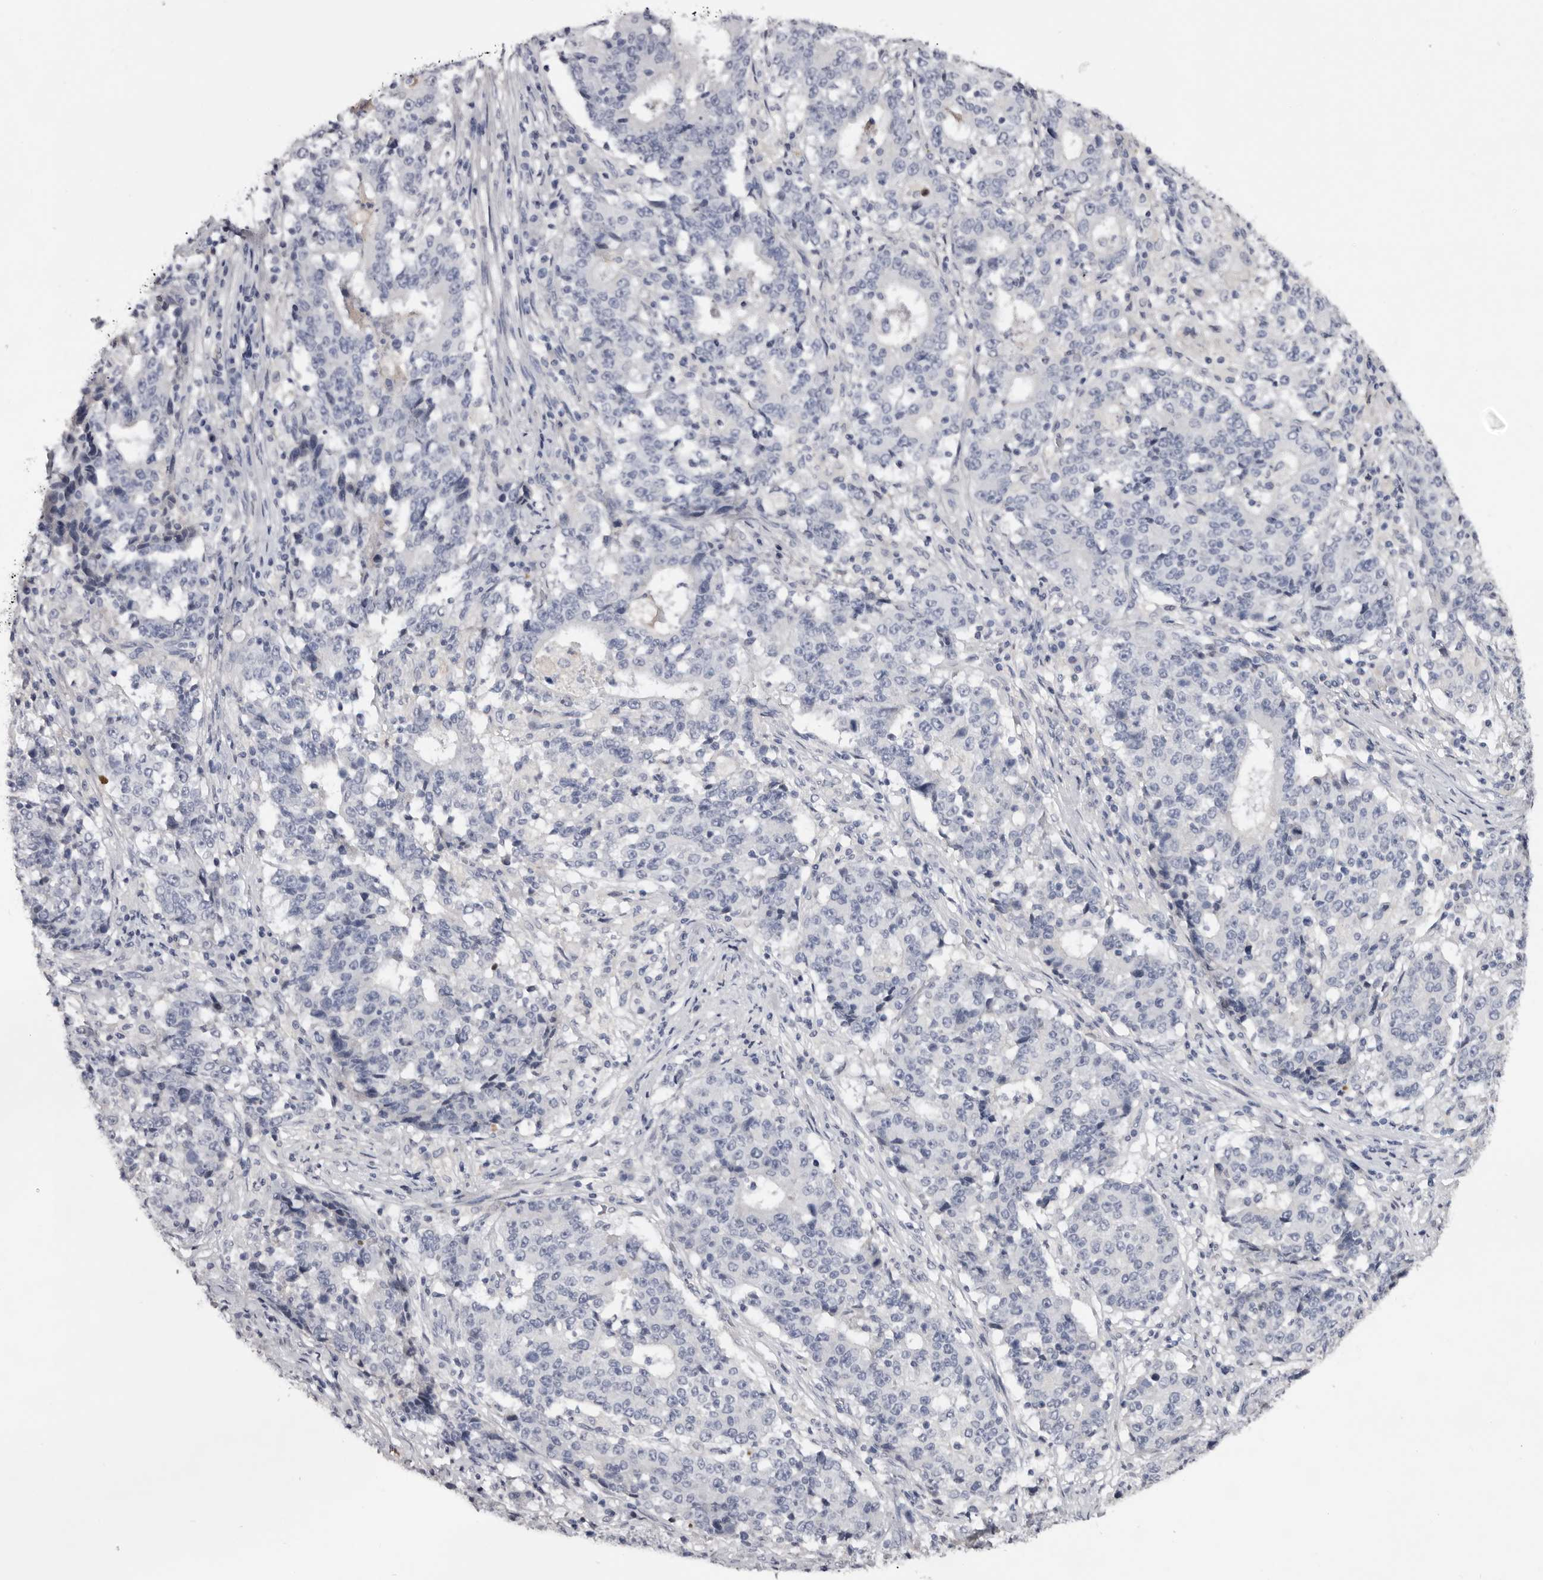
{"staining": {"intensity": "negative", "quantity": "none", "location": "none"}, "tissue": "stomach cancer", "cell_type": "Tumor cells", "image_type": "cancer", "snomed": [{"axis": "morphology", "description": "Adenocarcinoma, NOS"}, {"axis": "topography", "description": "Stomach"}], "caption": "Stomach cancer was stained to show a protein in brown. There is no significant positivity in tumor cells.", "gene": "KLHL38", "patient": {"sex": "male", "age": 59}}